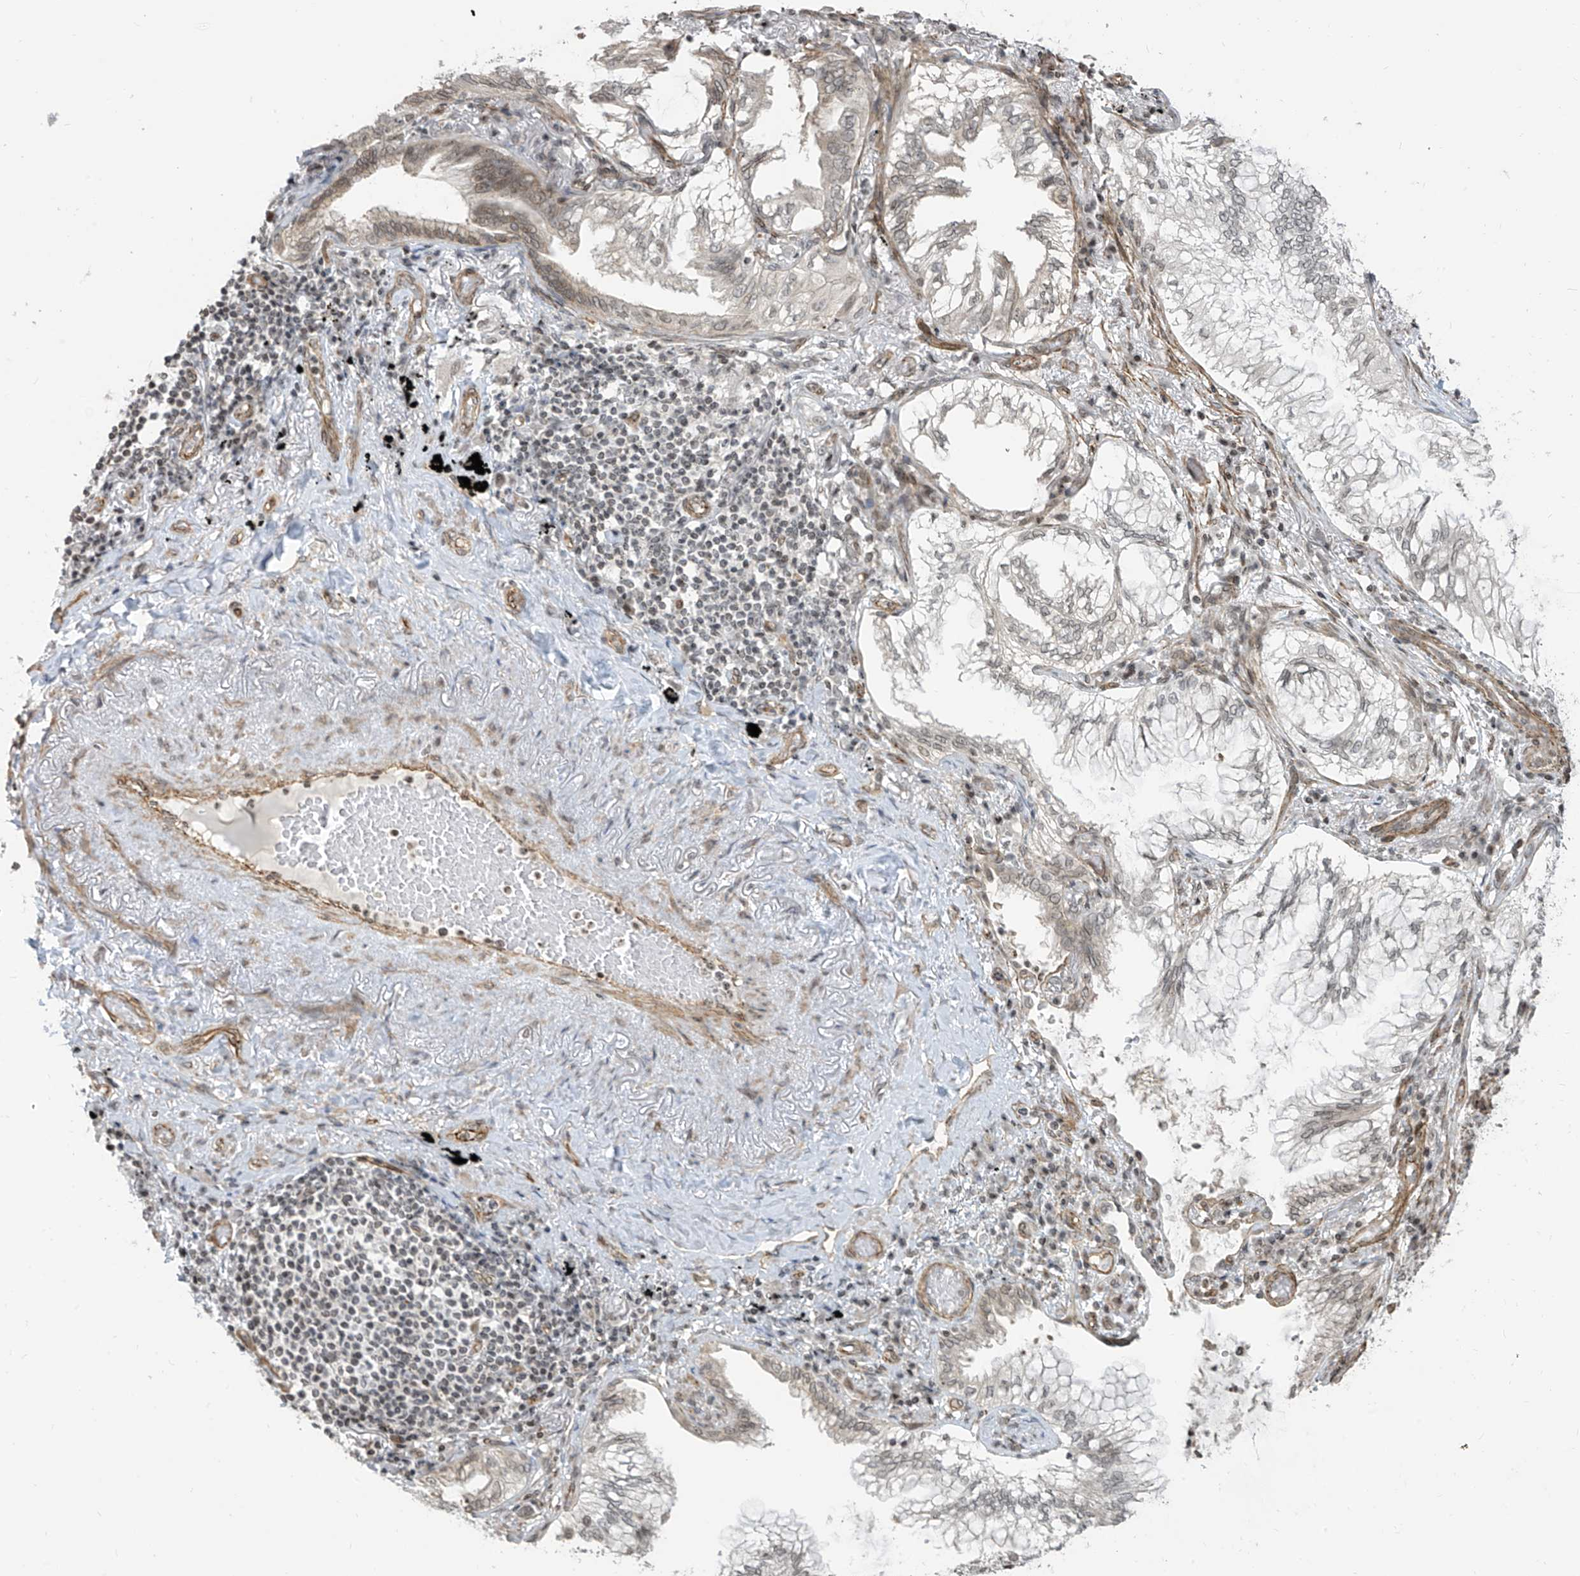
{"staining": {"intensity": "negative", "quantity": "none", "location": "none"}, "tissue": "lung cancer", "cell_type": "Tumor cells", "image_type": "cancer", "snomed": [{"axis": "morphology", "description": "Adenocarcinoma, NOS"}, {"axis": "topography", "description": "Lung"}], "caption": "Immunohistochemistry photomicrograph of human lung cancer (adenocarcinoma) stained for a protein (brown), which displays no positivity in tumor cells.", "gene": "METAP1D", "patient": {"sex": "female", "age": 70}}